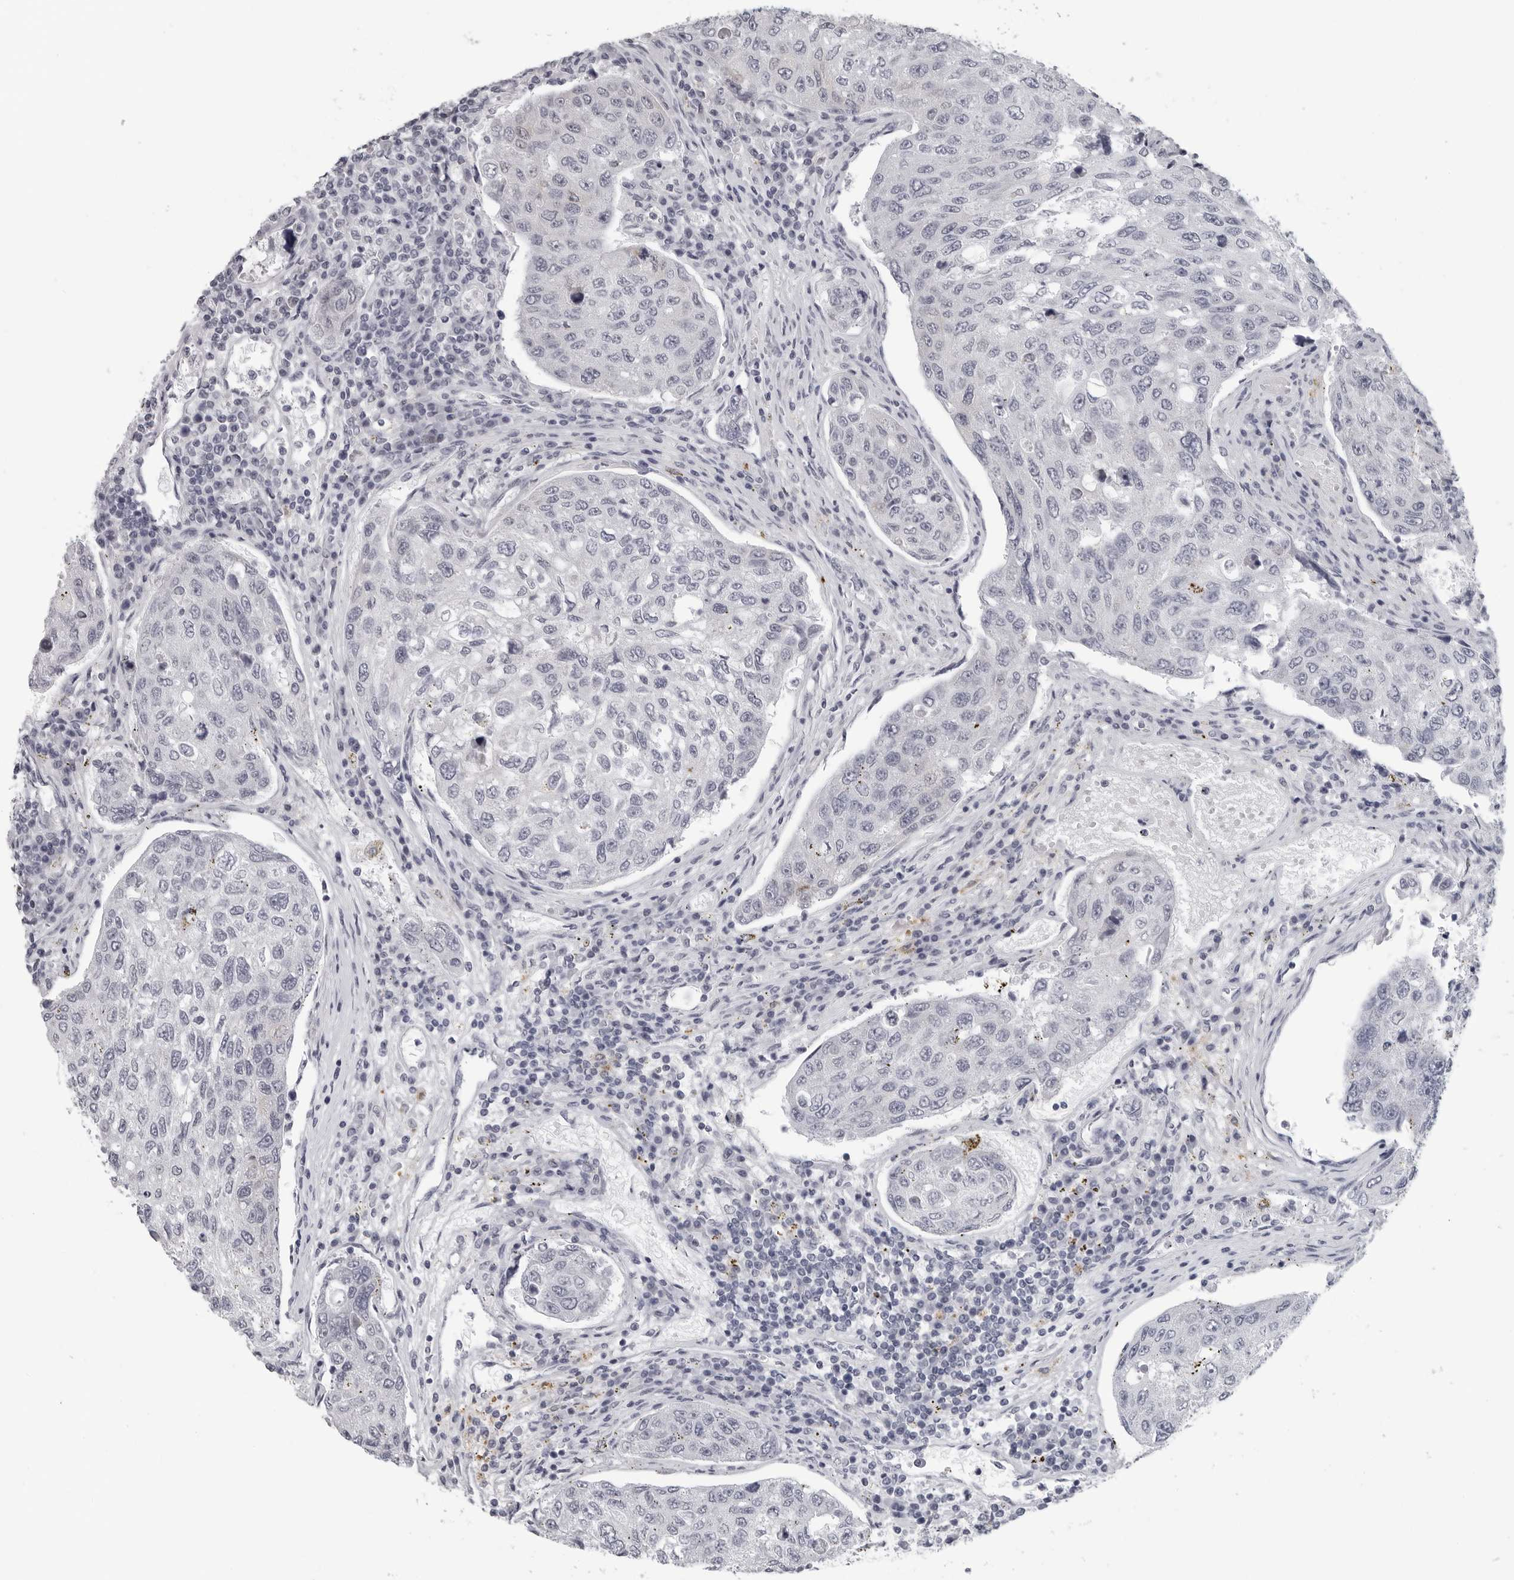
{"staining": {"intensity": "negative", "quantity": "none", "location": "none"}, "tissue": "urothelial cancer", "cell_type": "Tumor cells", "image_type": "cancer", "snomed": [{"axis": "morphology", "description": "Urothelial carcinoma, High grade"}, {"axis": "topography", "description": "Lymph node"}, {"axis": "topography", "description": "Urinary bladder"}], "caption": "Tumor cells are negative for protein expression in human urothelial carcinoma (high-grade). (DAB (3,3'-diaminobenzidine) immunohistochemistry (IHC) with hematoxylin counter stain).", "gene": "OPLAH", "patient": {"sex": "male", "age": 51}}